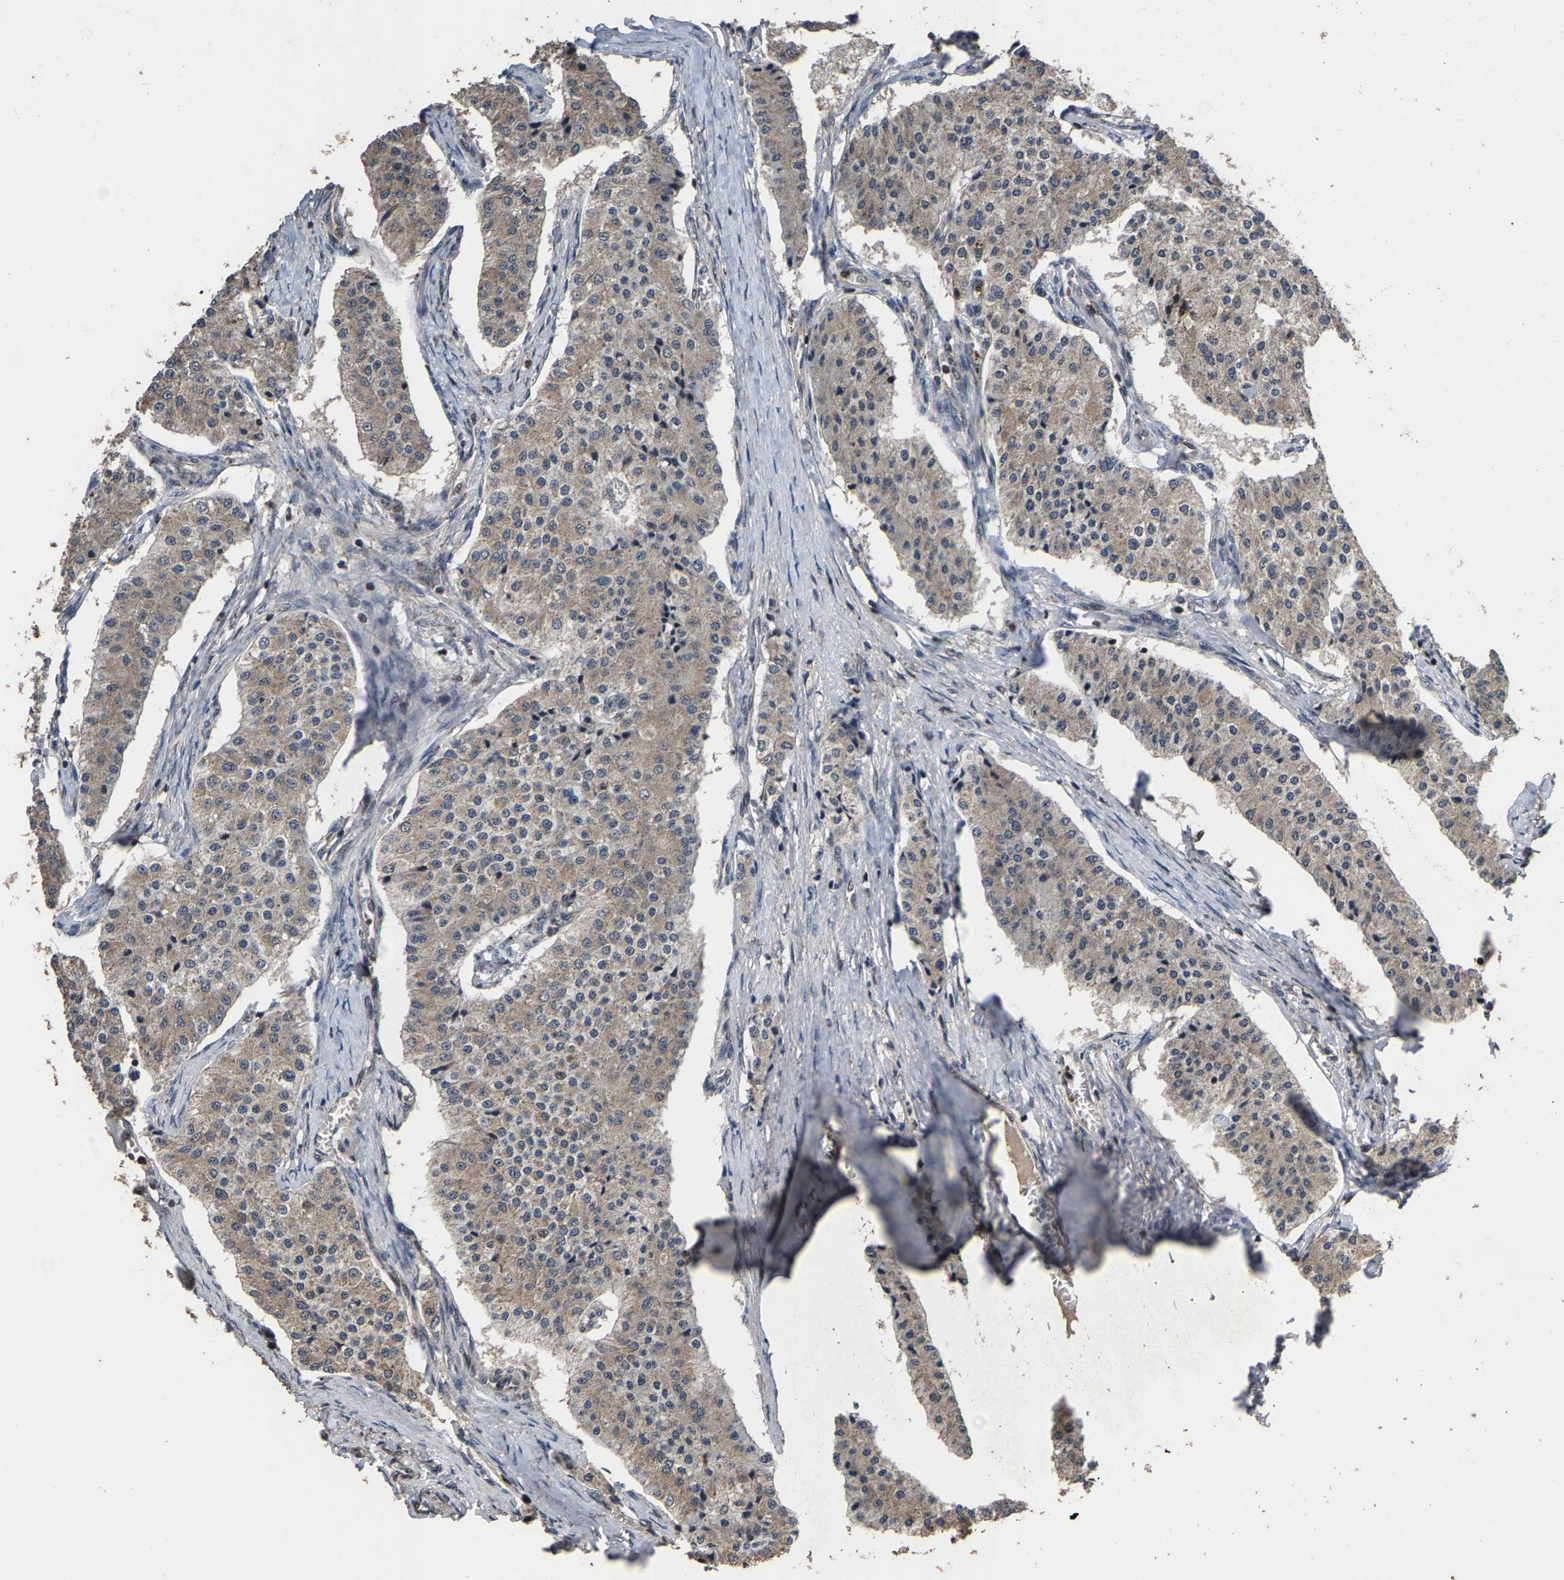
{"staining": {"intensity": "weak", "quantity": "25%-75%", "location": "cytoplasmic/membranous"}, "tissue": "carcinoid", "cell_type": "Tumor cells", "image_type": "cancer", "snomed": [{"axis": "morphology", "description": "Carcinoid, malignant, NOS"}, {"axis": "topography", "description": "Colon"}], "caption": "Weak cytoplasmic/membranous protein staining is present in about 25%-75% of tumor cells in carcinoid.", "gene": "HAUS6", "patient": {"sex": "female", "age": 52}}